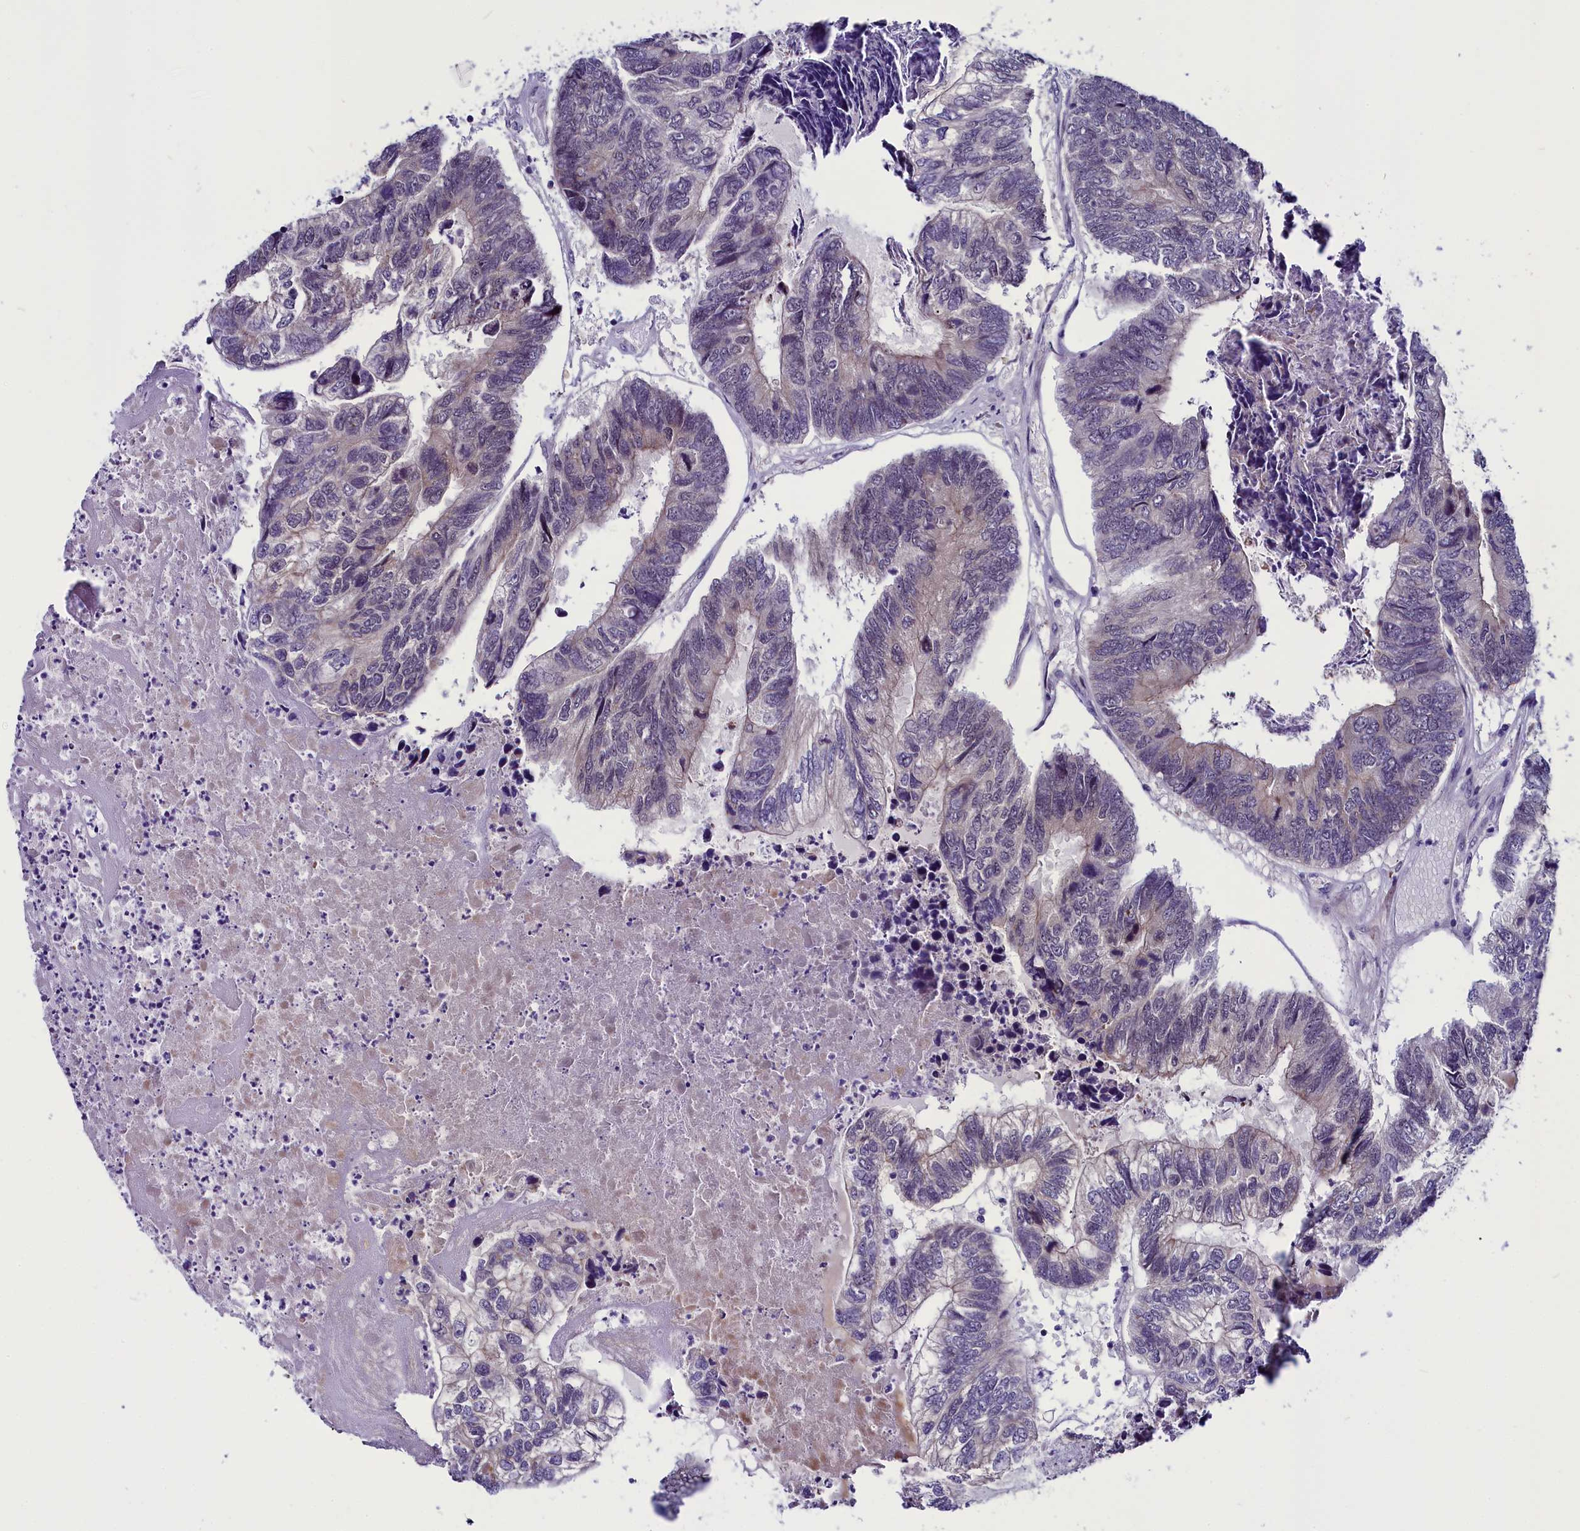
{"staining": {"intensity": "negative", "quantity": "none", "location": "none"}, "tissue": "colorectal cancer", "cell_type": "Tumor cells", "image_type": "cancer", "snomed": [{"axis": "morphology", "description": "Adenocarcinoma, NOS"}, {"axis": "topography", "description": "Colon"}], "caption": "The photomicrograph reveals no staining of tumor cells in adenocarcinoma (colorectal).", "gene": "CCDC106", "patient": {"sex": "female", "age": 67}}